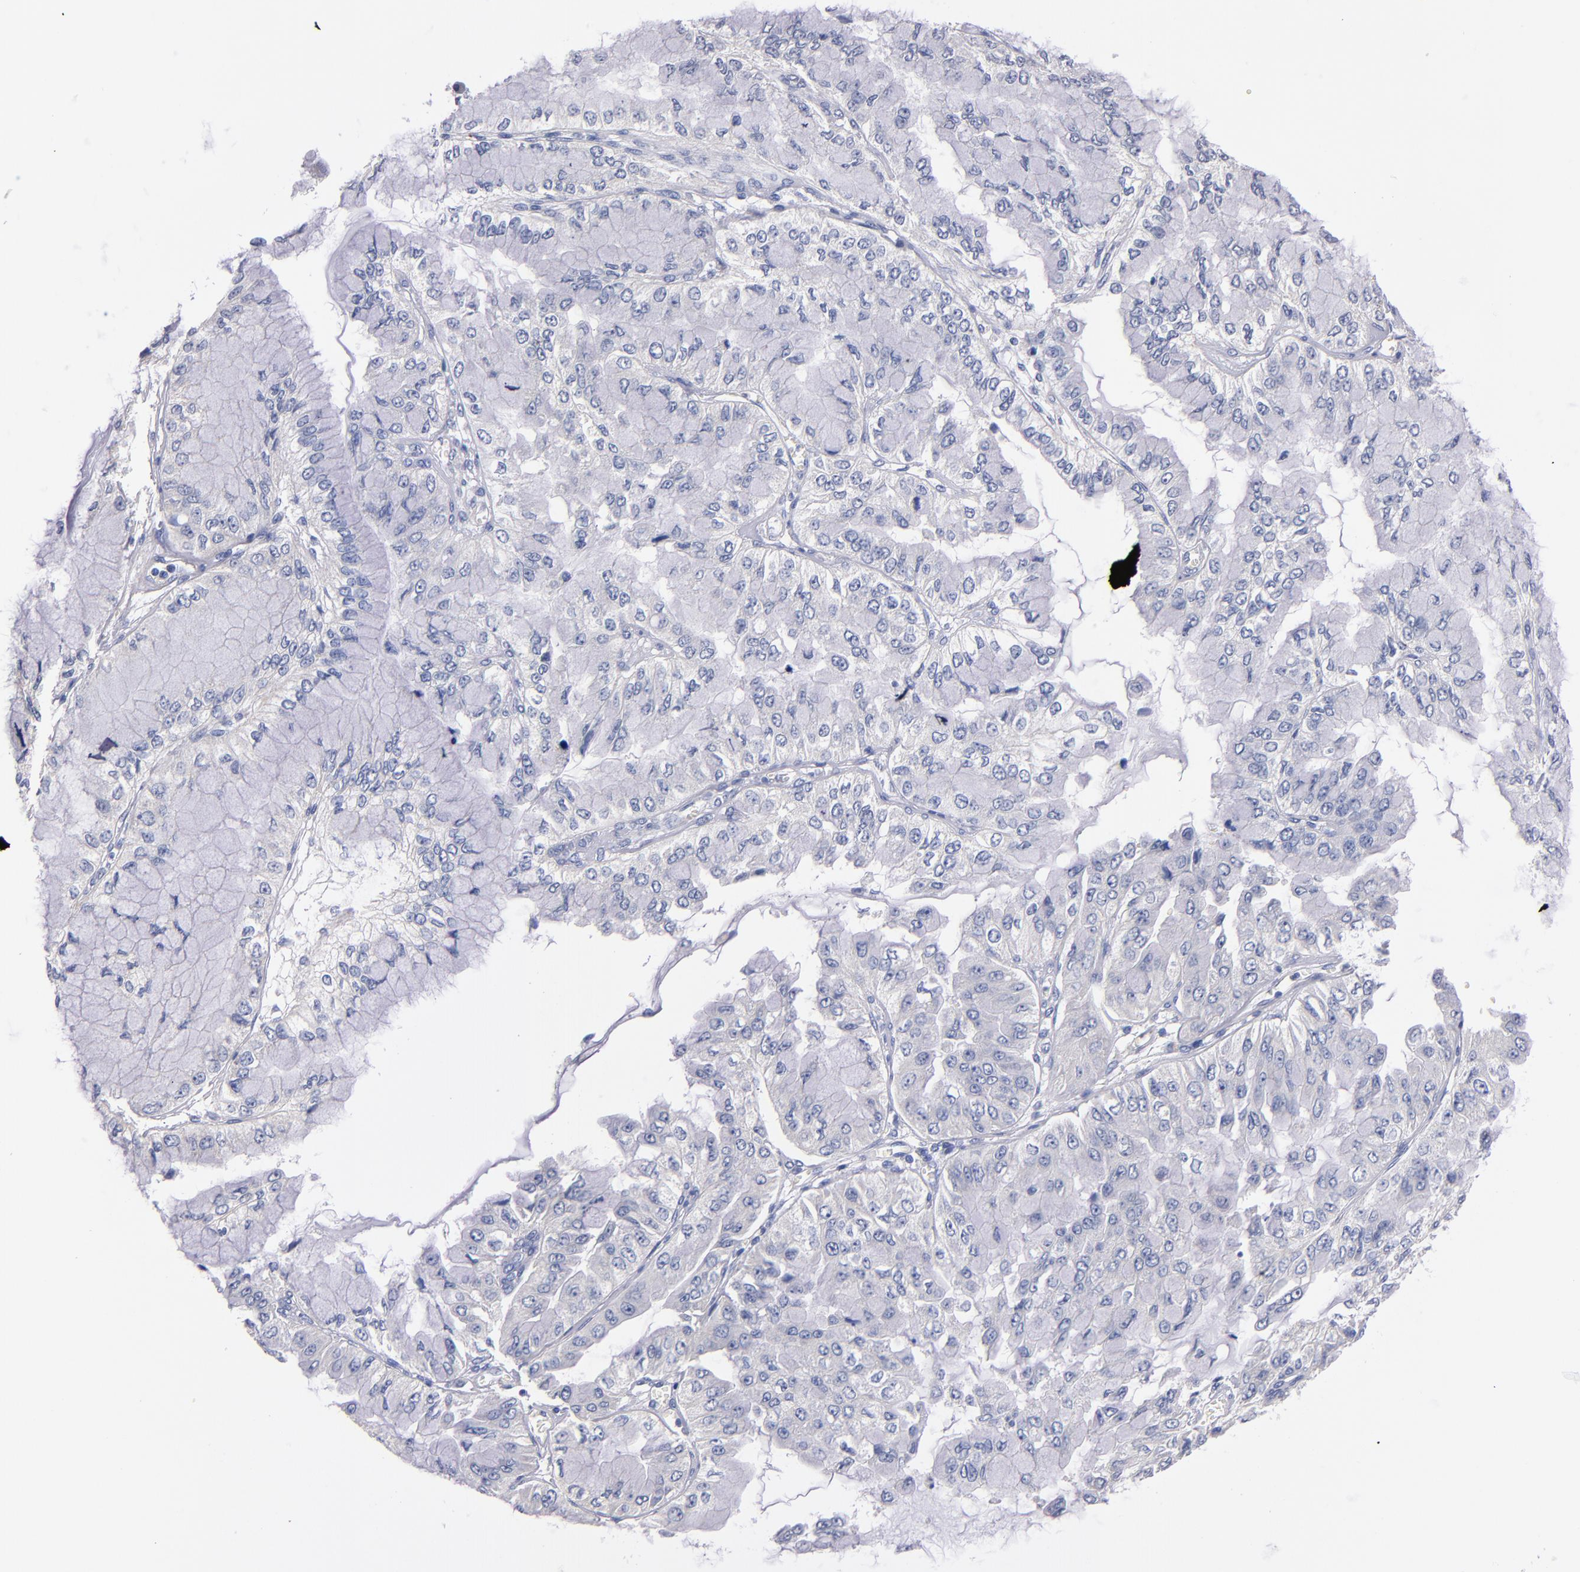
{"staining": {"intensity": "negative", "quantity": "none", "location": "none"}, "tissue": "liver cancer", "cell_type": "Tumor cells", "image_type": "cancer", "snomed": [{"axis": "morphology", "description": "Cholangiocarcinoma"}, {"axis": "topography", "description": "Liver"}], "caption": "This is a image of immunohistochemistry (IHC) staining of liver cholangiocarcinoma, which shows no staining in tumor cells. The staining was performed using DAB to visualize the protein expression in brown, while the nuclei were stained in blue with hematoxylin (Magnification: 20x).", "gene": "CNTNAP2", "patient": {"sex": "female", "age": 79}}